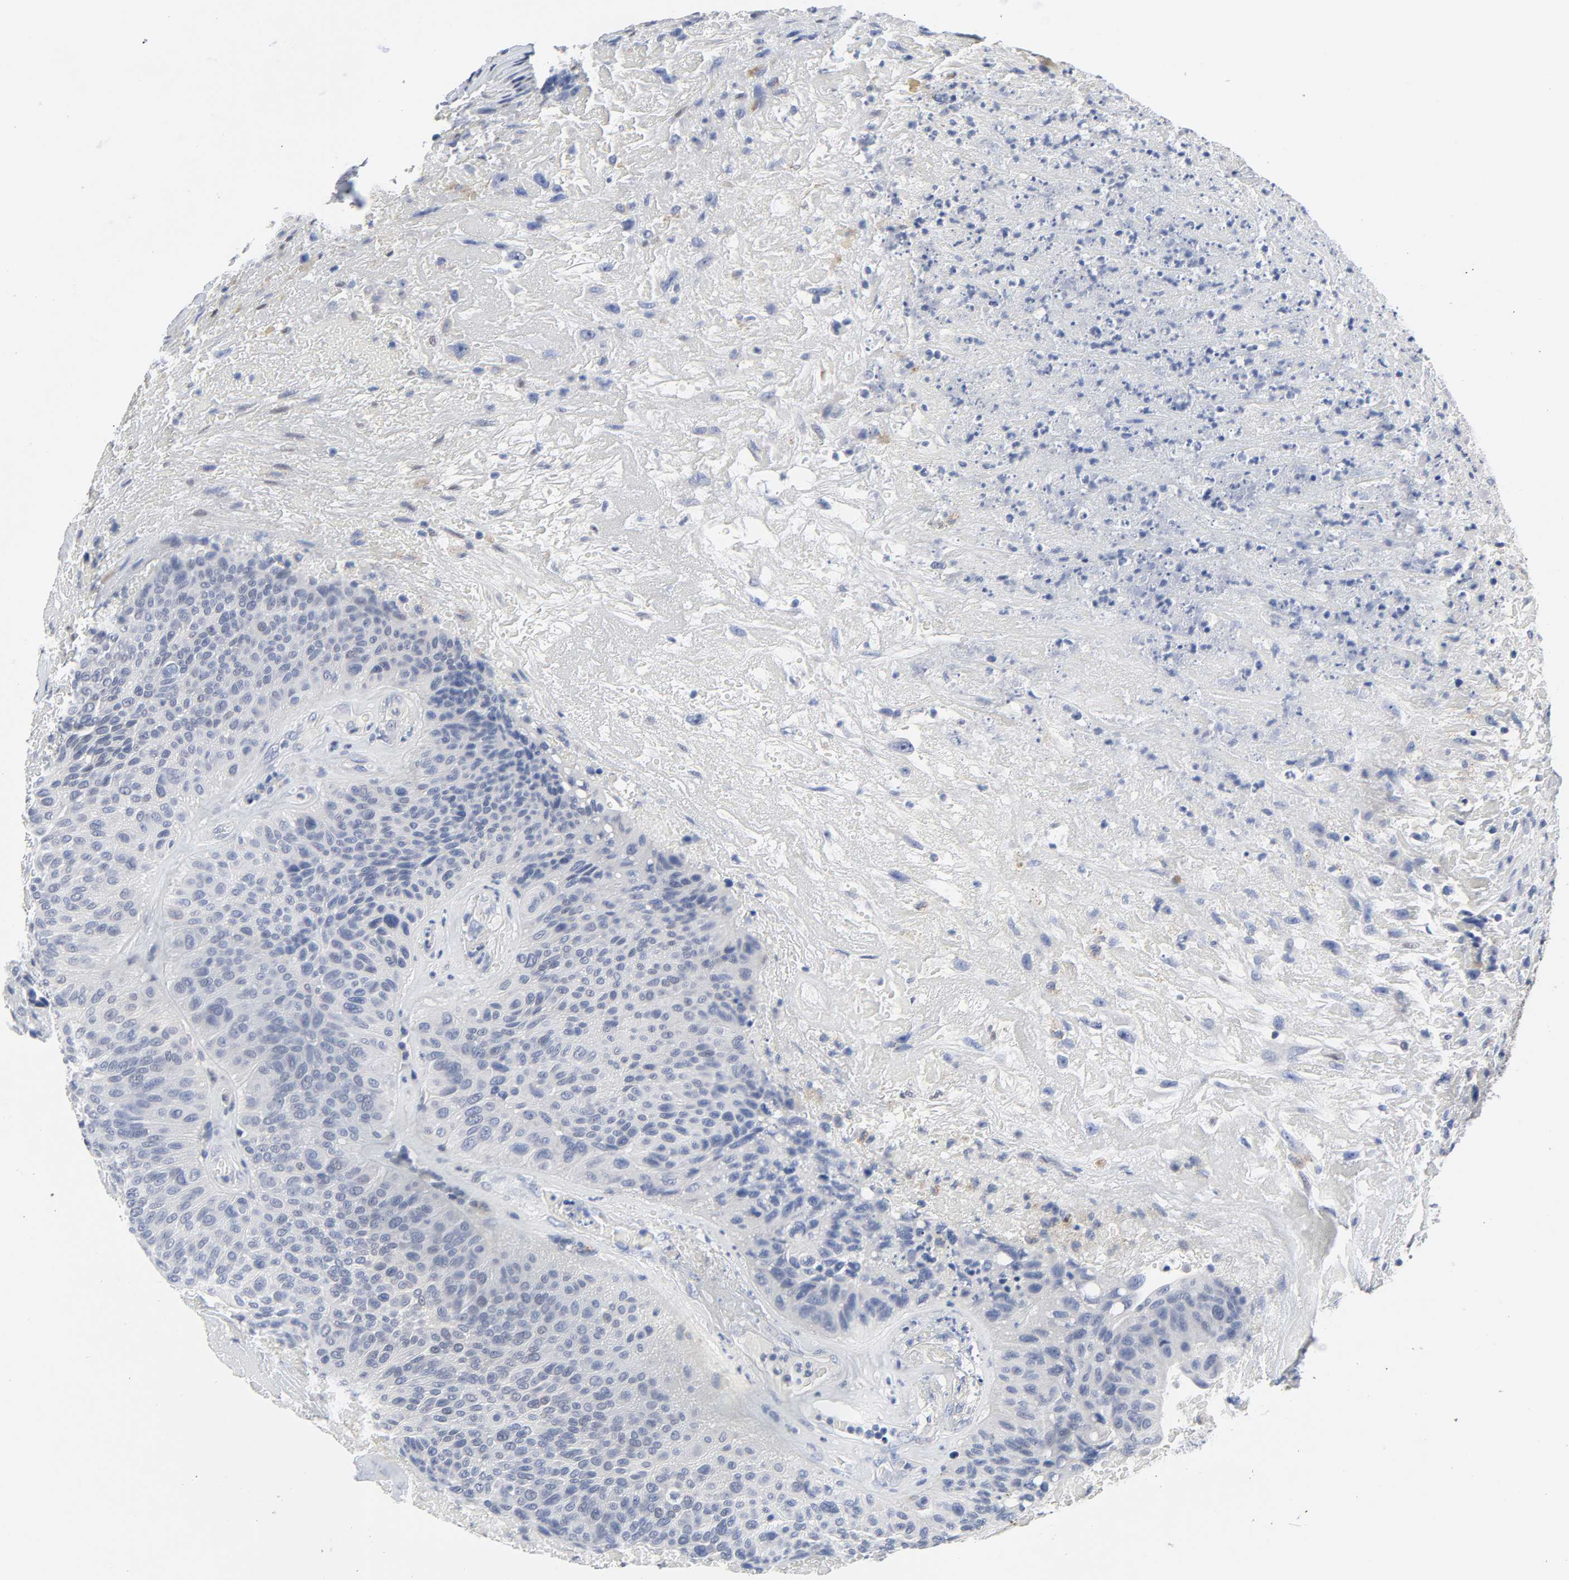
{"staining": {"intensity": "negative", "quantity": "none", "location": "none"}, "tissue": "urothelial cancer", "cell_type": "Tumor cells", "image_type": "cancer", "snomed": [{"axis": "morphology", "description": "Urothelial carcinoma, High grade"}, {"axis": "topography", "description": "Urinary bladder"}], "caption": "The image shows no staining of tumor cells in urothelial cancer.", "gene": "SALL2", "patient": {"sex": "male", "age": 66}}